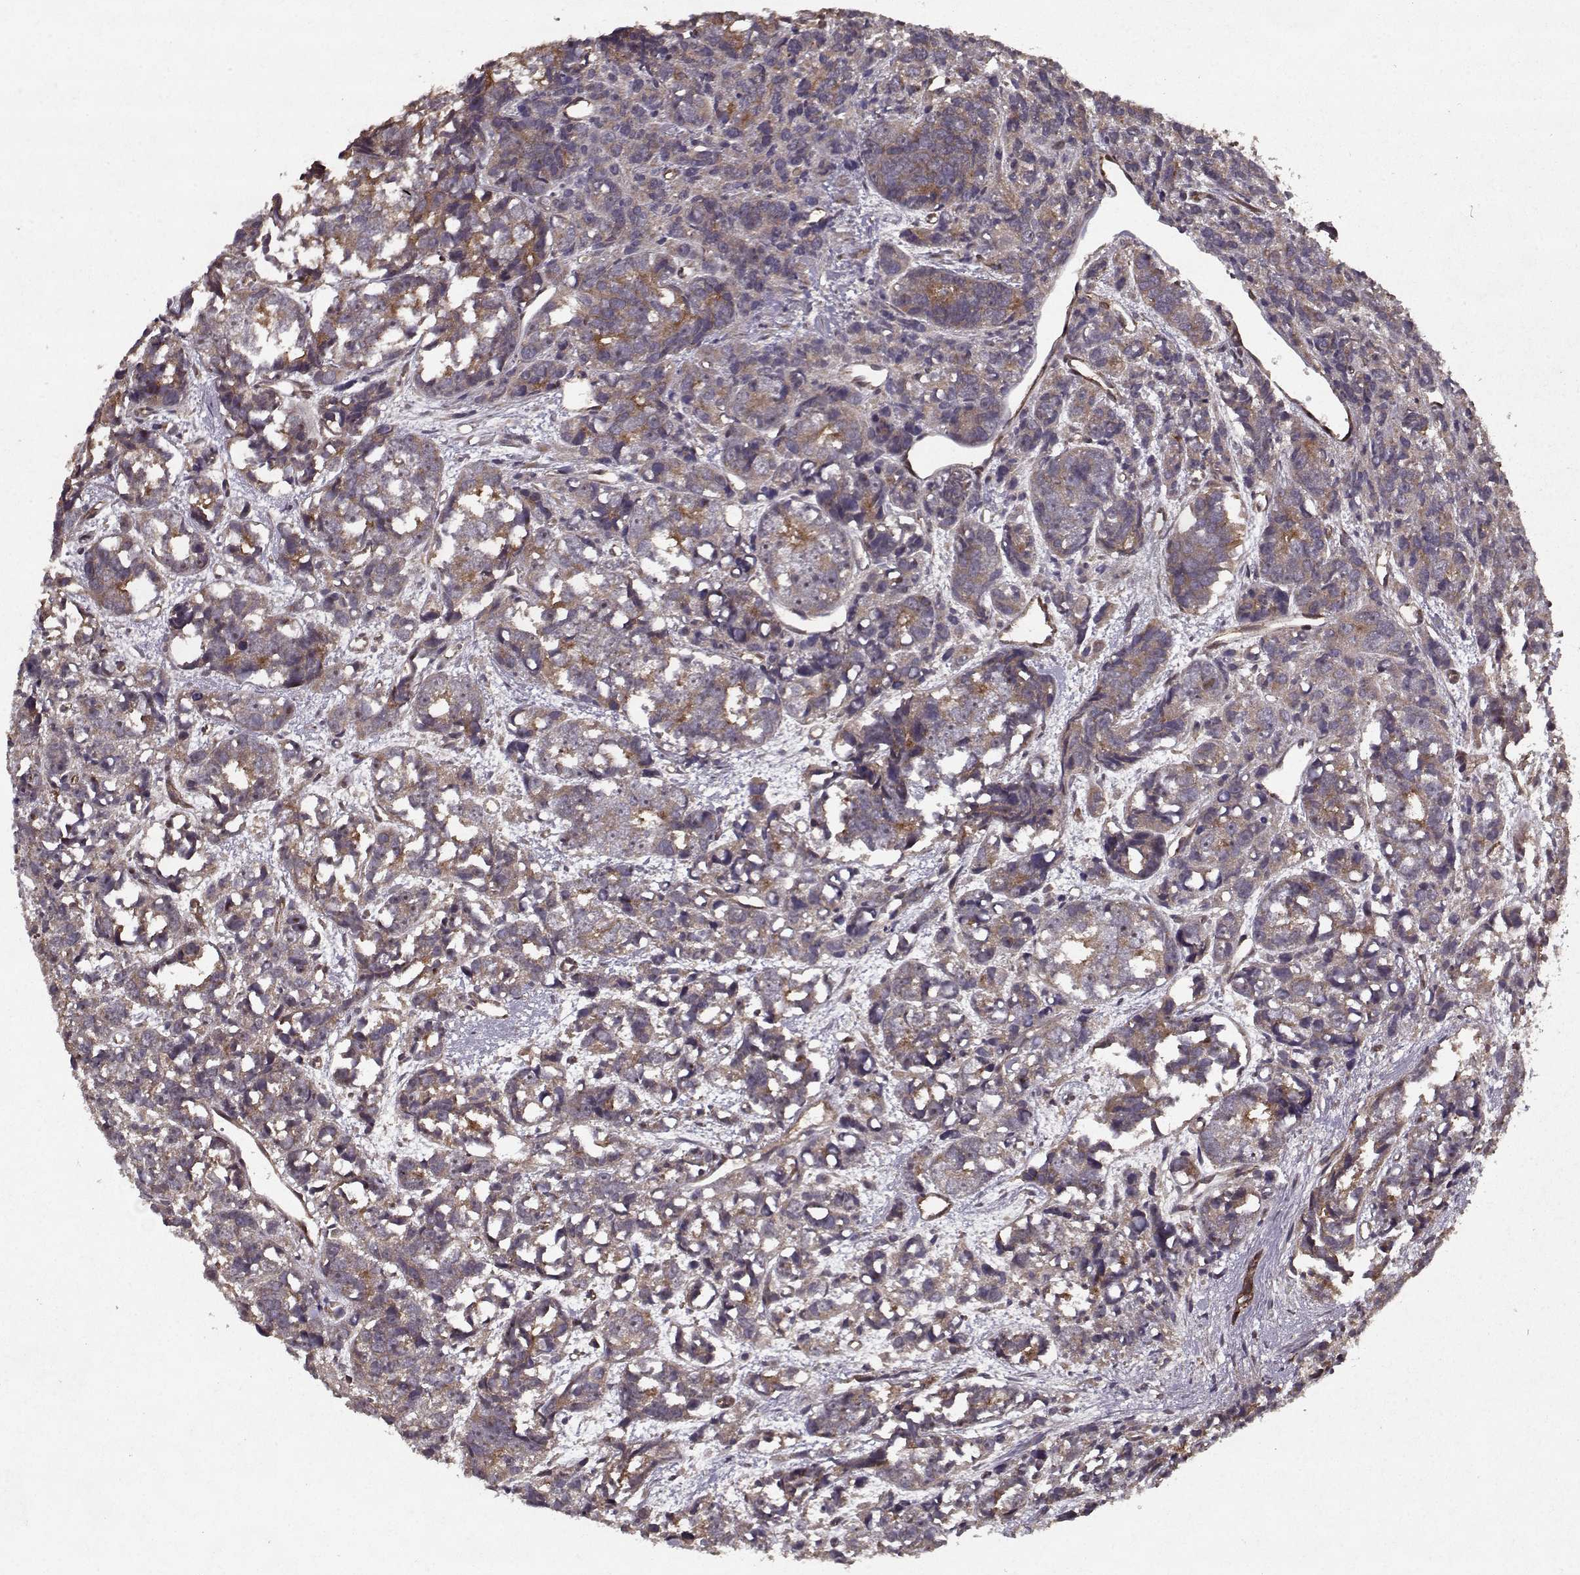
{"staining": {"intensity": "moderate", "quantity": "25%-75%", "location": "cytoplasmic/membranous"}, "tissue": "prostate cancer", "cell_type": "Tumor cells", "image_type": "cancer", "snomed": [{"axis": "morphology", "description": "Adenocarcinoma, High grade"}, {"axis": "topography", "description": "Prostate"}], "caption": "Immunohistochemistry (DAB (3,3'-diaminobenzidine)) staining of adenocarcinoma (high-grade) (prostate) reveals moderate cytoplasmic/membranous protein staining in about 25%-75% of tumor cells.", "gene": "PPP1R12A", "patient": {"sex": "male", "age": 77}}